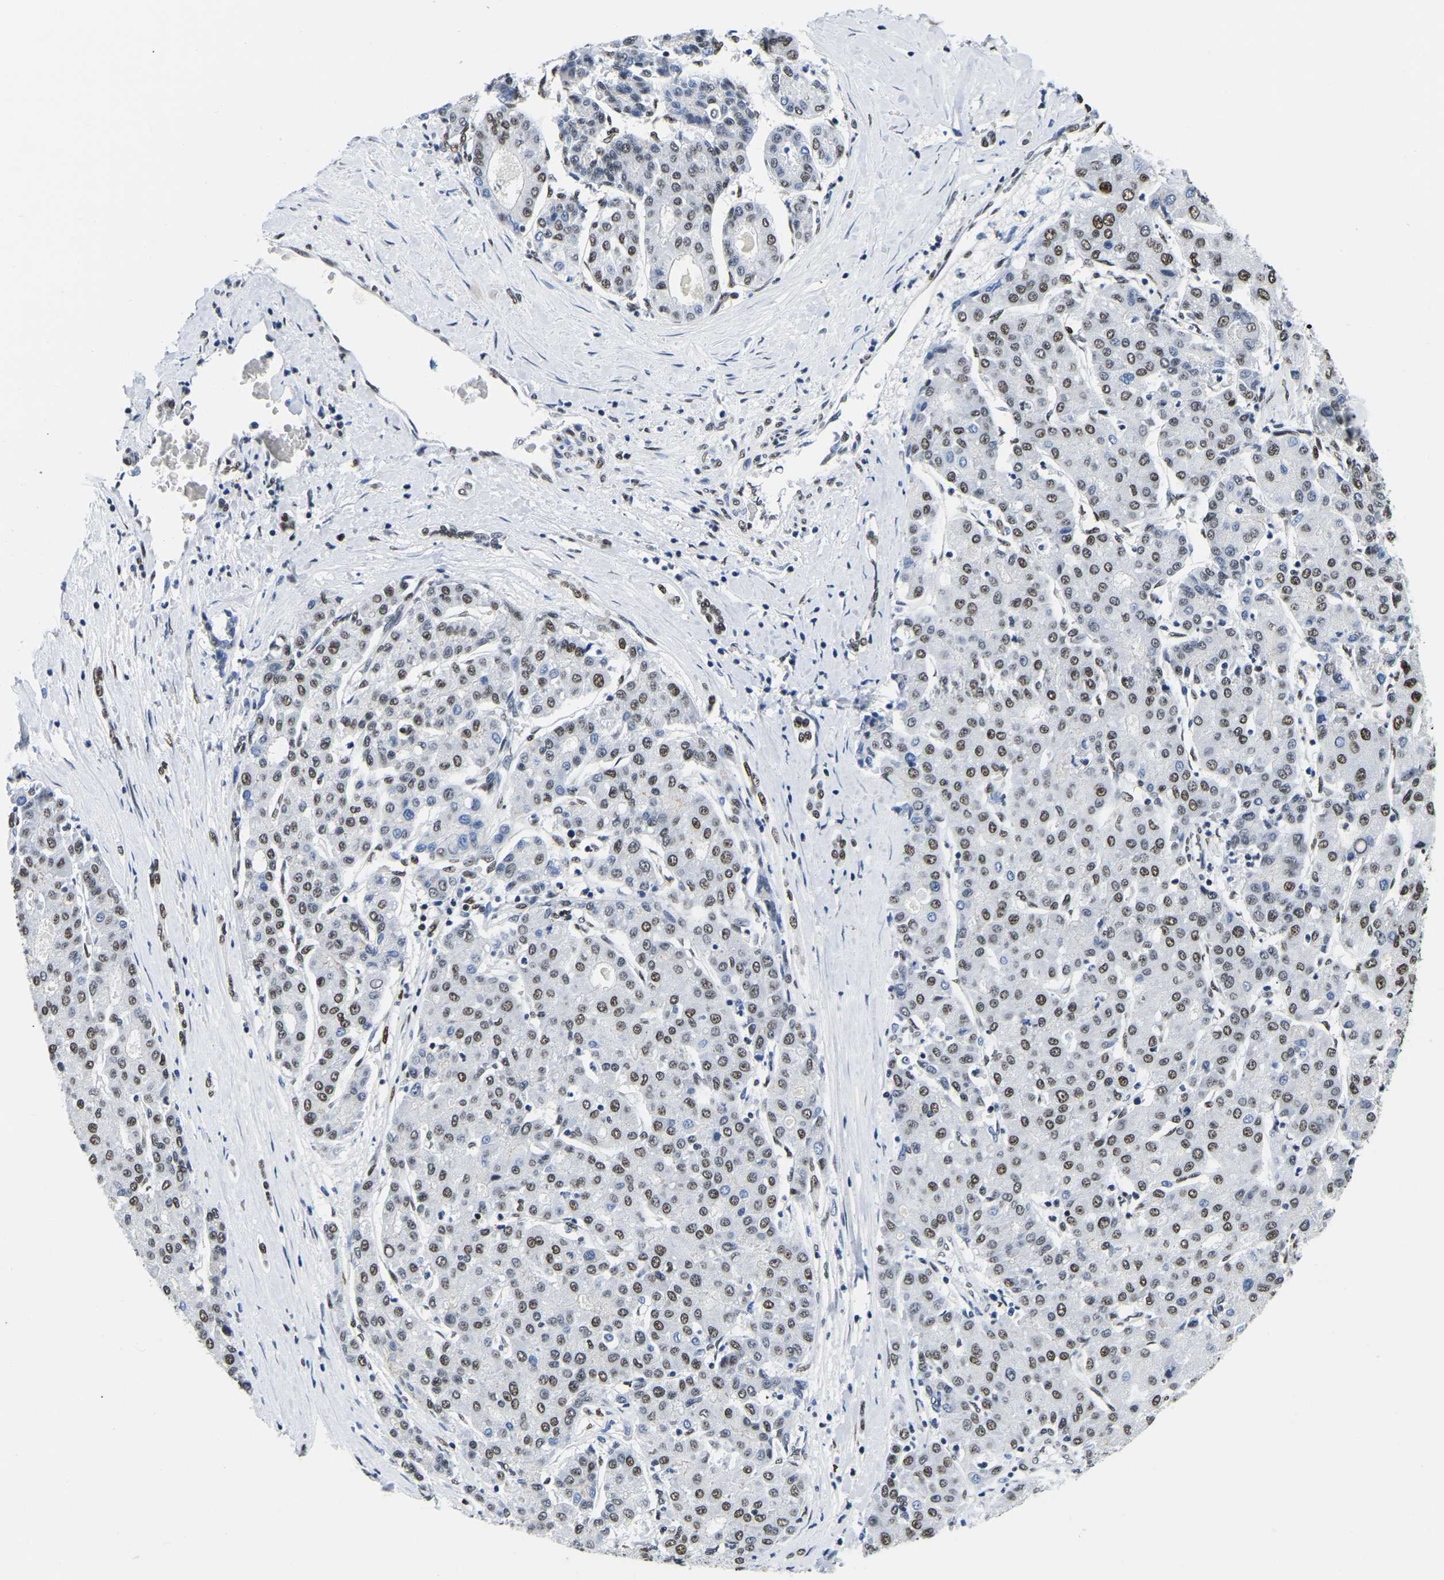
{"staining": {"intensity": "moderate", "quantity": ">75%", "location": "nuclear"}, "tissue": "liver cancer", "cell_type": "Tumor cells", "image_type": "cancer", "snomed": [{"axis": "morphology", "description": "Carcinoma, Hepatocellular, NOS"}, {"axis": "topography", "description": "Liver"}], "caption": "A brown stain labels moderate nuclear positivity of a protein in hepatocellular carcinoma (liver) tumor cells. The staining is performed using DAB (3,3'-diaminobenzidine) brown chromogen to label protein expression. The nuclei are counter-stained blue using hematoxylin.", "gene": "UBA1", "patient": {"sex": "male", "age": 65}}